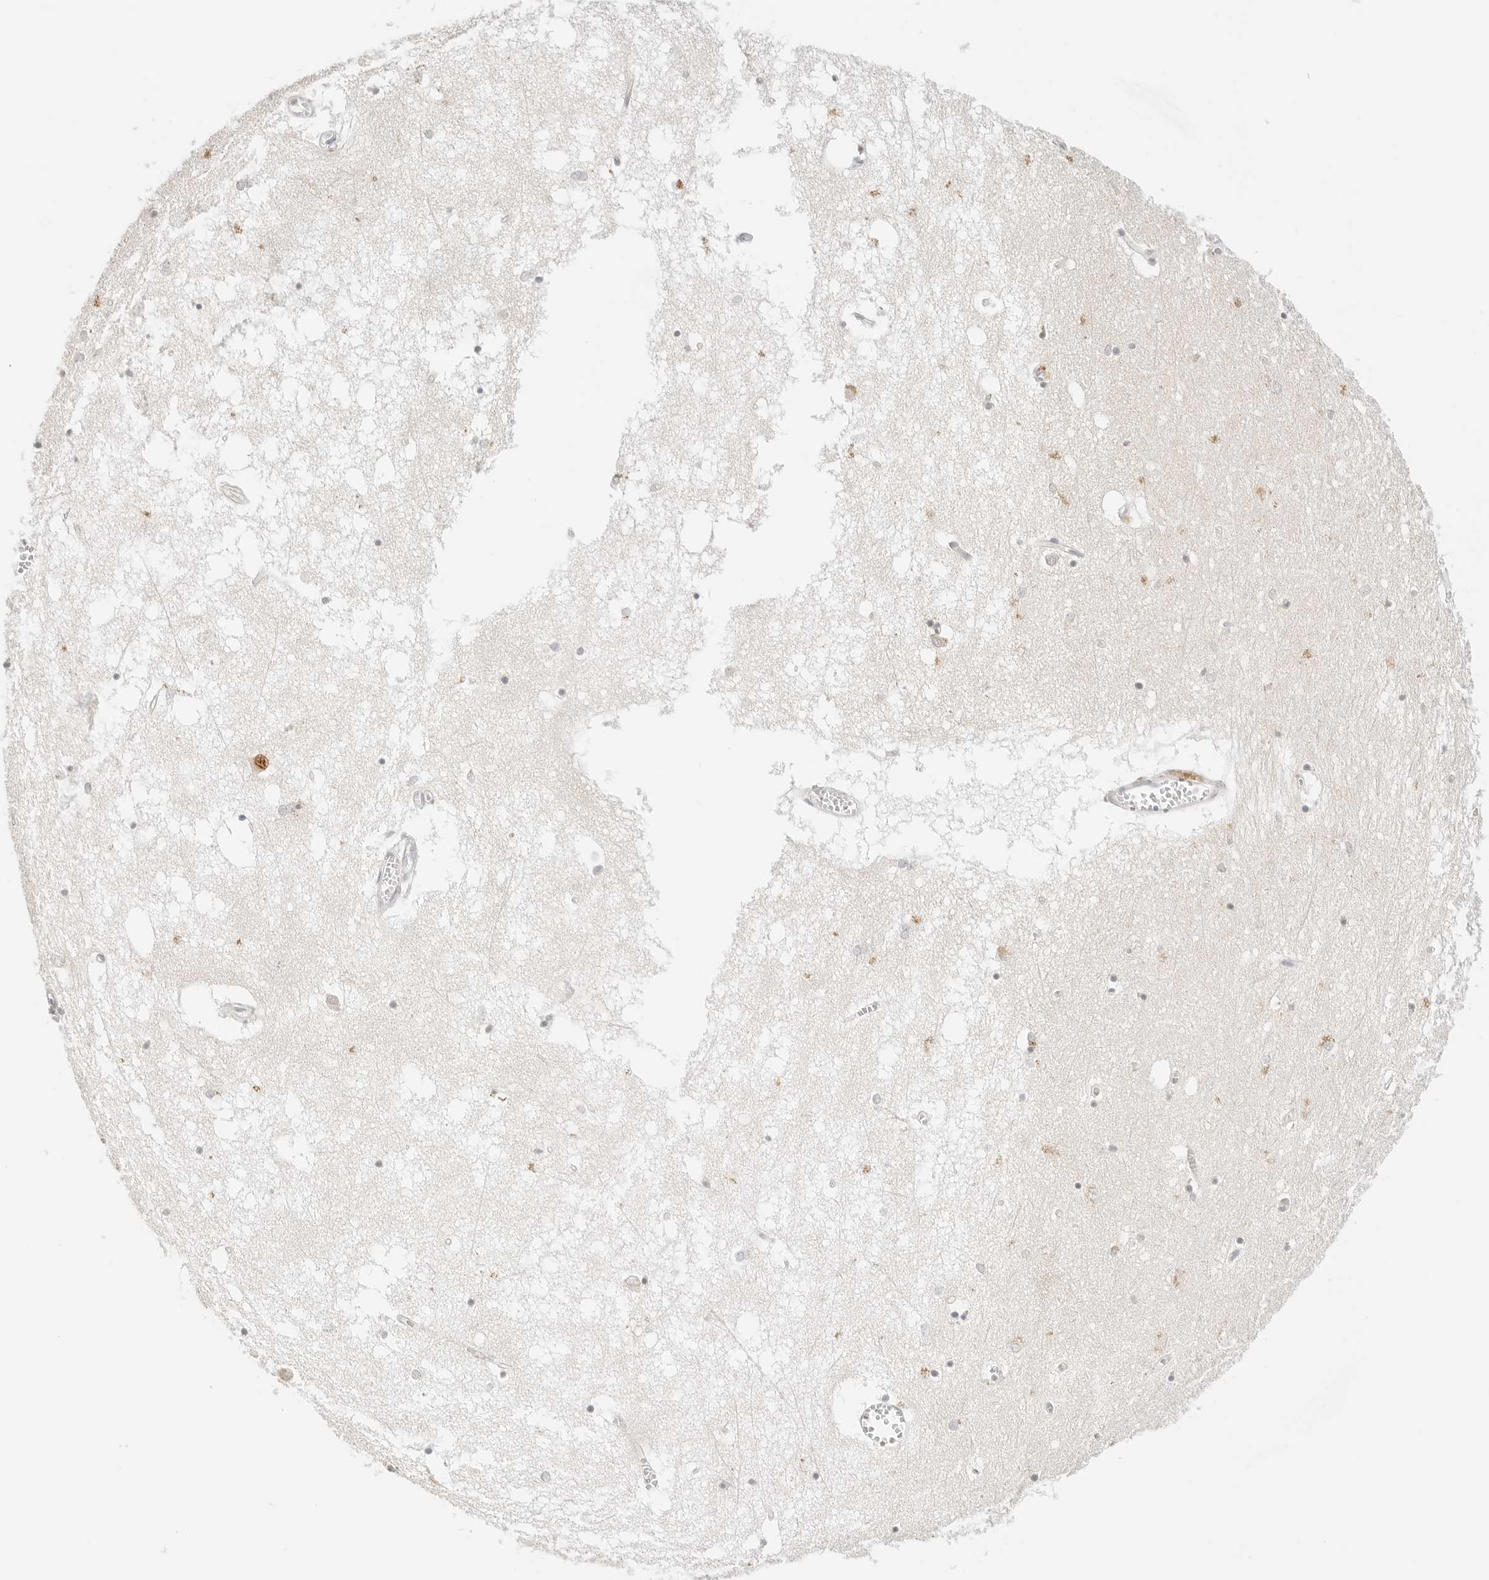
{"staining": {"intensity": "weak", "quantity": "25%-75%", "location": "nuclear"}, "tissue": "hippocampus", "cell_type": "Glial cells", "image_type": "normal", "snomed": [{"axis": "morphology", "description": "Normal tissue, NOS"}, {"axis": "topography", "description": "Hippocampus"}], "caption": "A brown stain labels weak nuclear expression of a protein in glial cells of benign human hippocampus.", "gene": "SEPTIN4", "patient": {"sex": "male", "age": 70}}